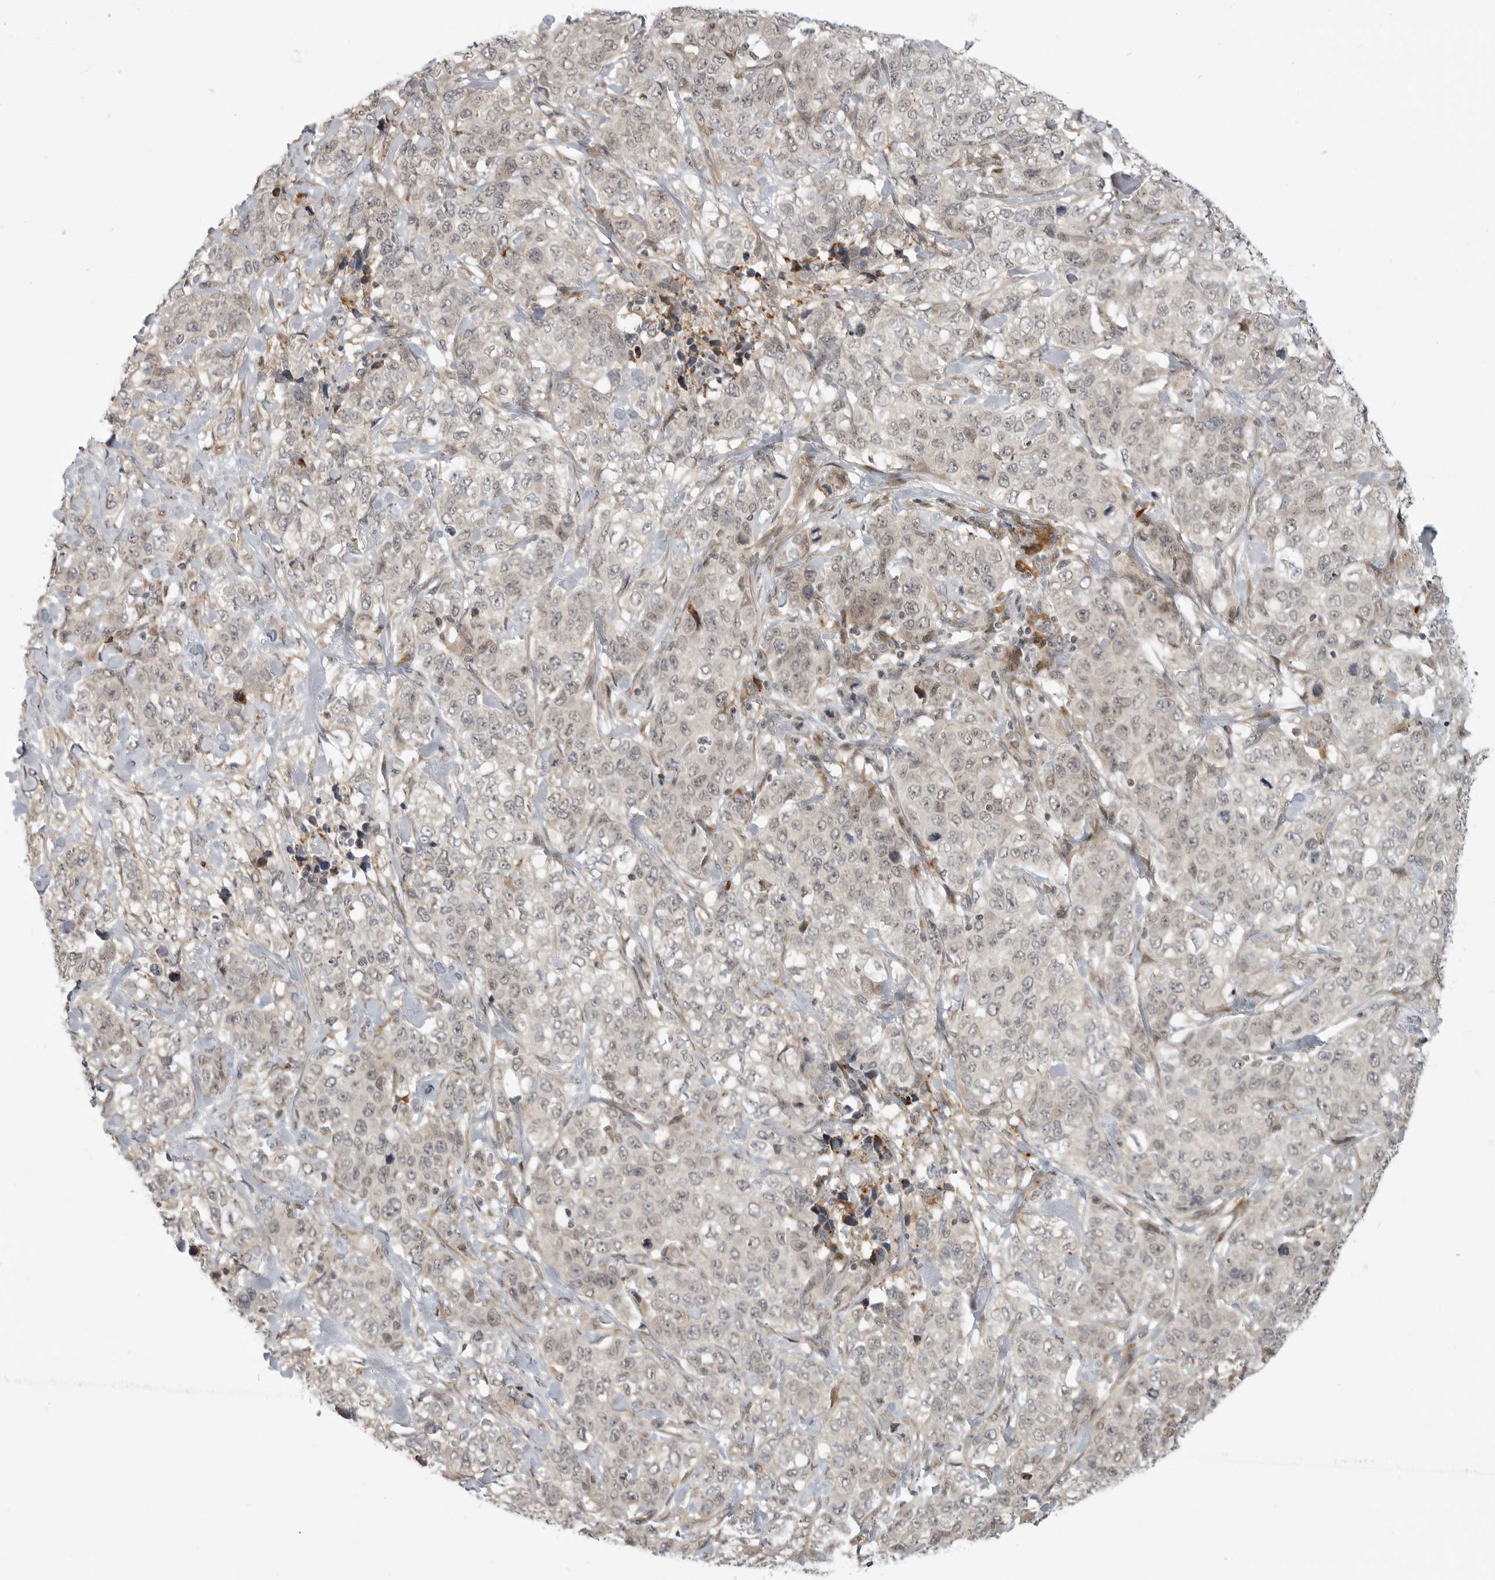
{"staining": {"intensity": "negative", "quantity": "none", "location": "none"}, "tissue": "stomach cancer", "cell_type": "Tumor cells", "image_type": "cancer", "snomed": [{"axis": "morphology", "description": "Adenocarcinoma, NOS"}, {"axis": "topography", "description": "Stomach"}], "caption": "Adenocarcinoma (stomach) was stained to show a protein in brown. There is no significant staining in tumor cells. Brightfield microscopy of IHC stained with DAB (brown) and hematoxylin (blue), captured at high magnification.", "gene": "CEP295NL", "patient": {"sex": "male", "age": 48}}